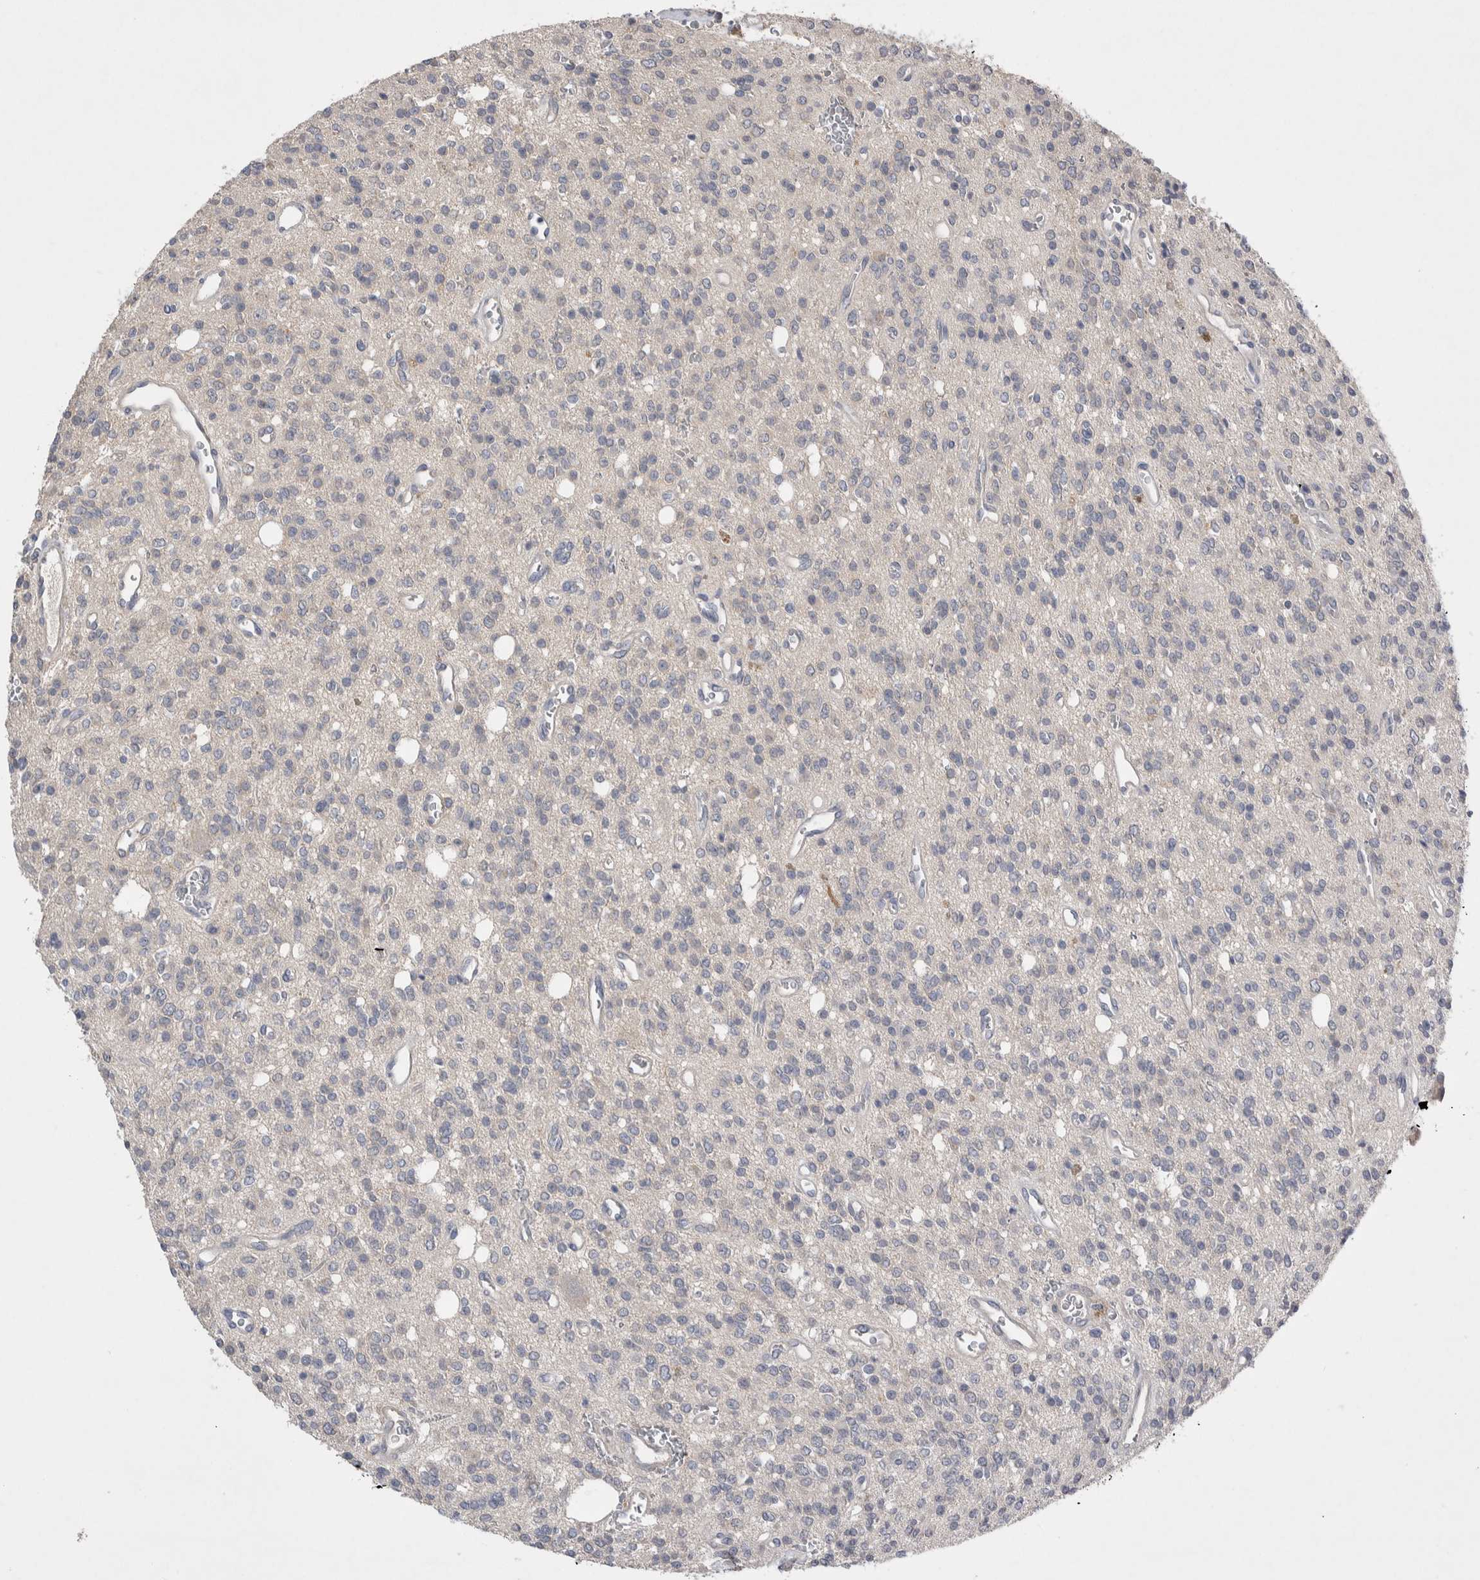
{"staining": {"intensity": "negative", "quantity": "none", "location": "none"}, "tissue": "glioma", "cell_type": "Tumor cells", "image_type": "cancer", "snomed": [{"axis": "morphology", "description": "Glioma, malignant, High grade"}, {"axis": "topography", "description": "Brain"}], "caption": "Human malignant glioma (high-grade) stained for a protein using immunohistochemistry reveals no expression in tumor cells.", "gene": "CEP131", "patient": {"sex": "male", "age": 34}}